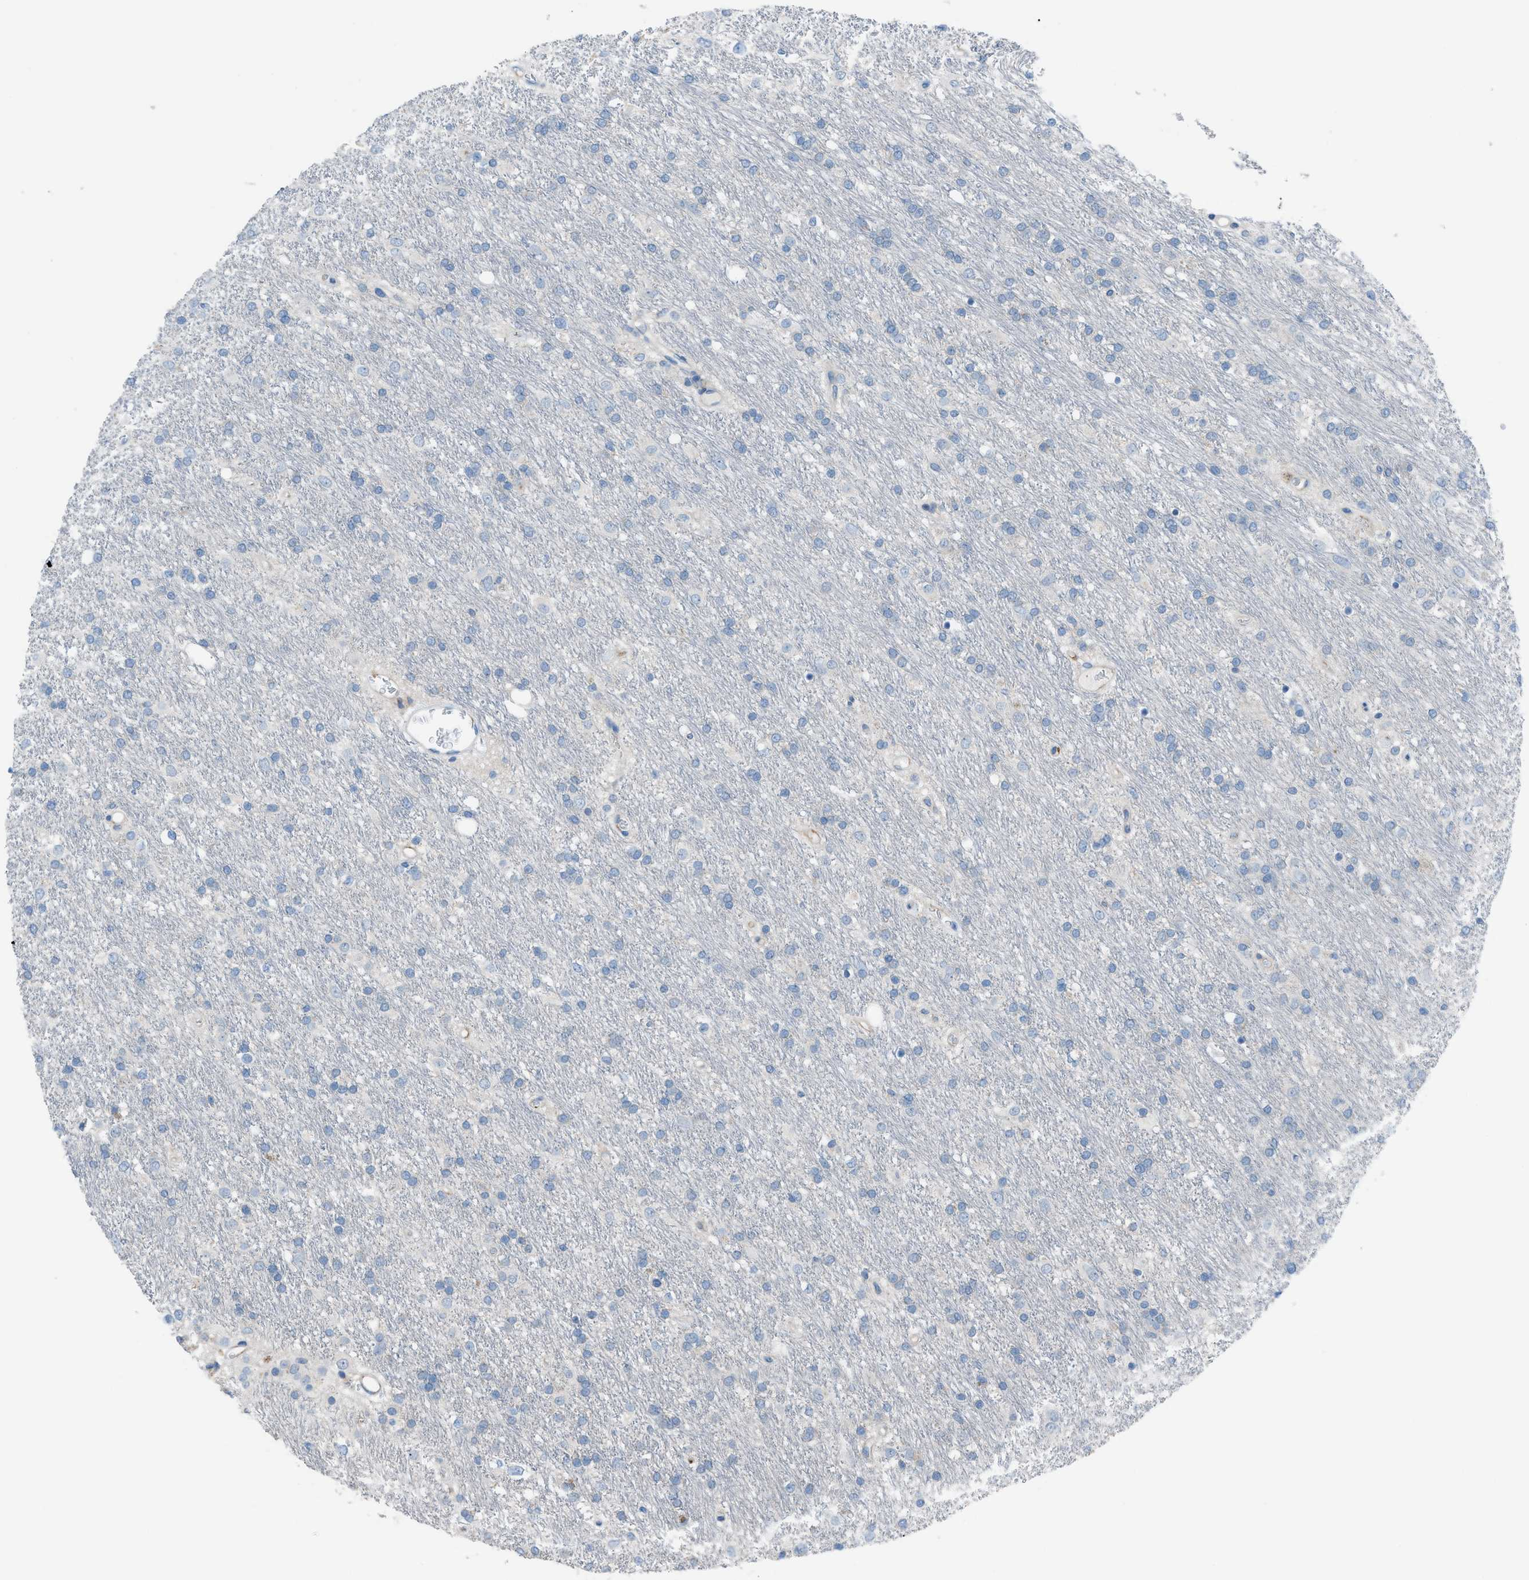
{"staining": {"intensity": "negative", "quantity": "none", "location": "none"}, "tissue": "glioma", "cell_type": "Tumor cells", "image_type": "cancer", "snomed": [{"axis": "morphology", "description": "Glioma, malignant, Low grade"}, {"axis": "topography", "description": "Brain"}], "caption": "This is an immunohistochemistry histopathology image of glioma. There is no staining in tumor cells.", "gene": "HEG1", "patient": {"sex": "male", "age": 77}}